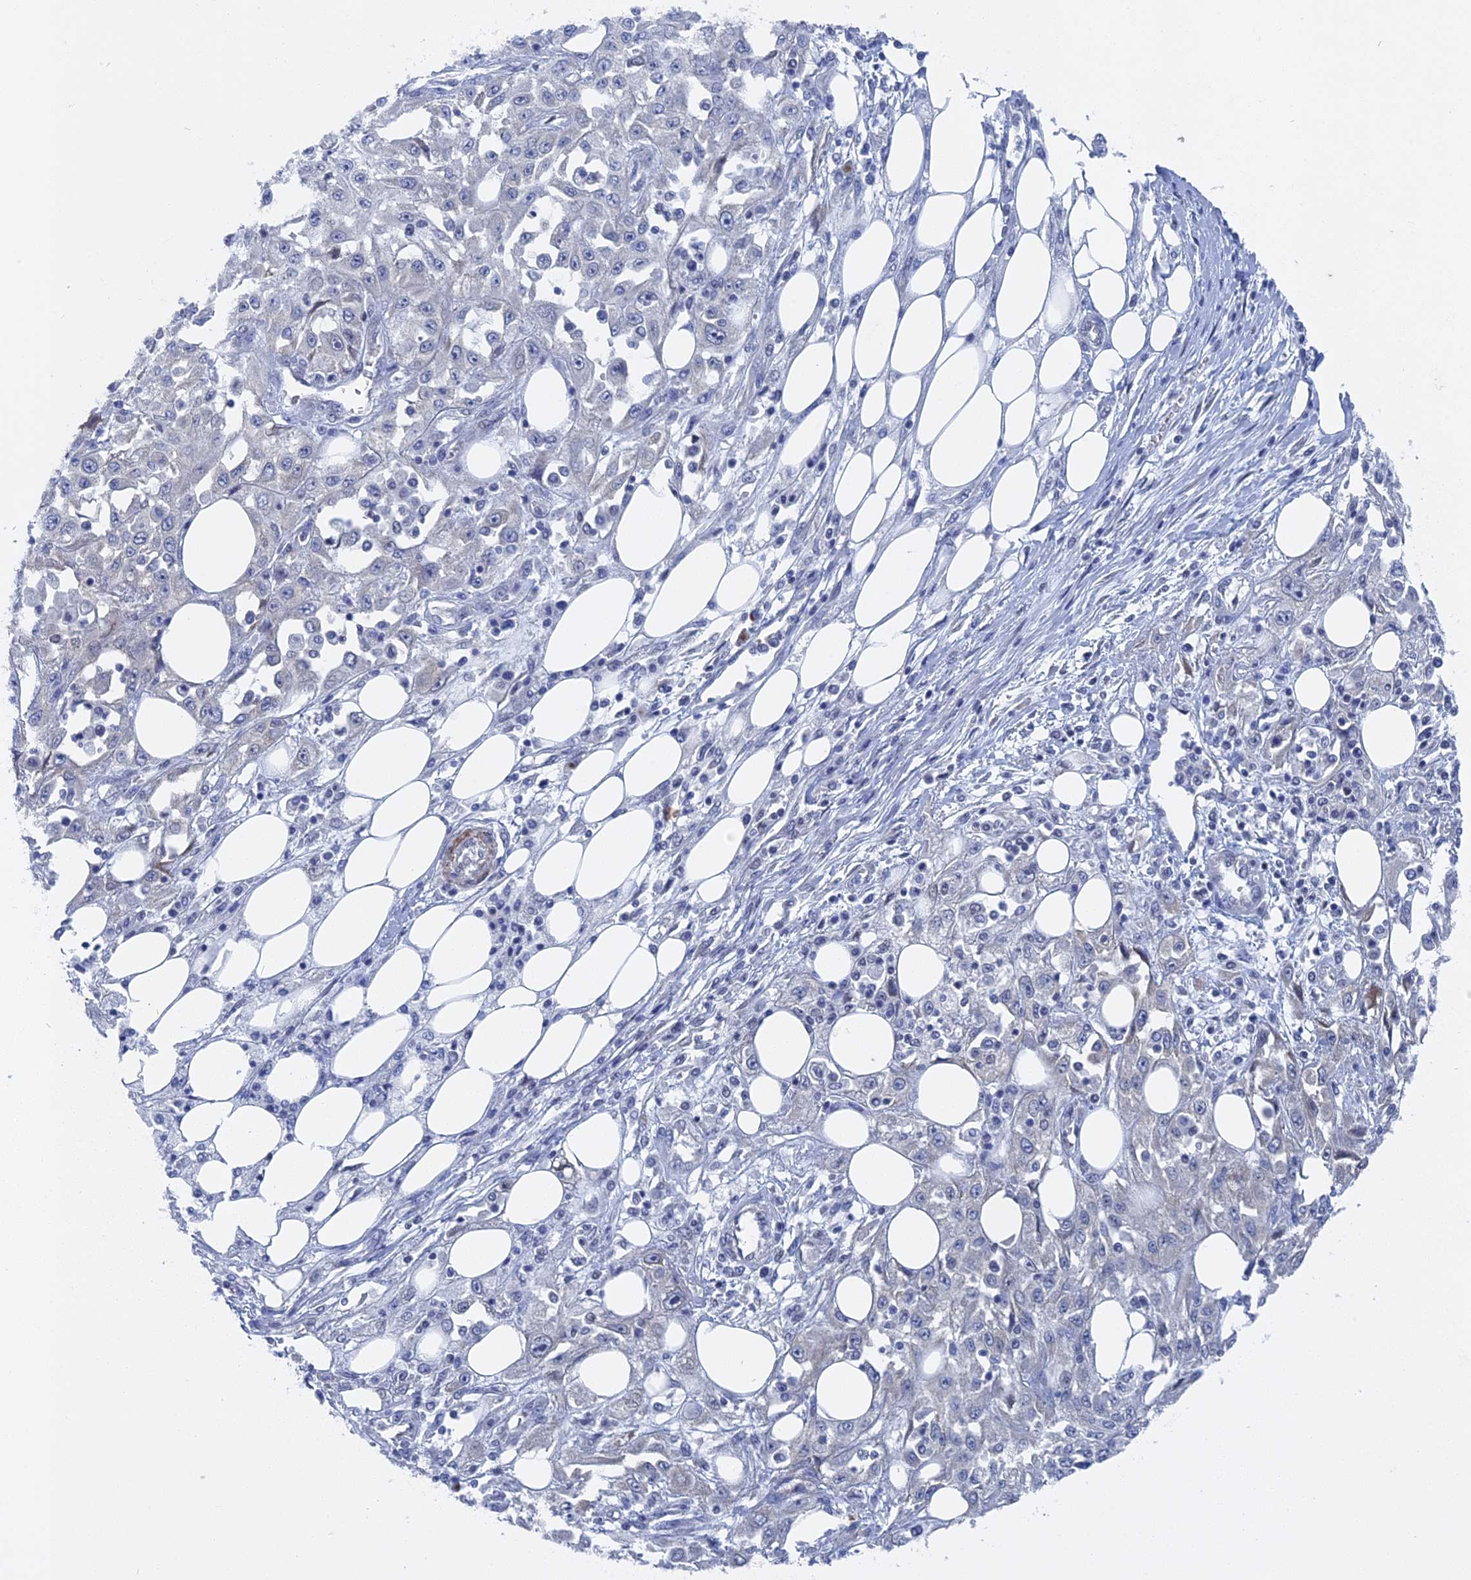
{"staining": {"intensity": "negative", "quantity": "none", "location": "none"}, "tissue": "skin cancer", "cell_type": "Tumor cells", "image_type": "cancer", "snomed": [{"axis": "morphology", "description": "Squamous cell carcinoma, NOS"}, {"axis": "morphology", "description": "Squamous cell carcinoma, metastatic, NOS"}, {"axis": "topography", "description": "Skin"}, {"axis": "topography", "description": "Lymph node"}], "caption": "DAB immunohistochemical staining of skin cancer (metastatic squamous cell carcinoma) displays no significant positivity in tumor cells.", "gene": "MTRF1", "patient": {"sex": "male", "age": 75}}